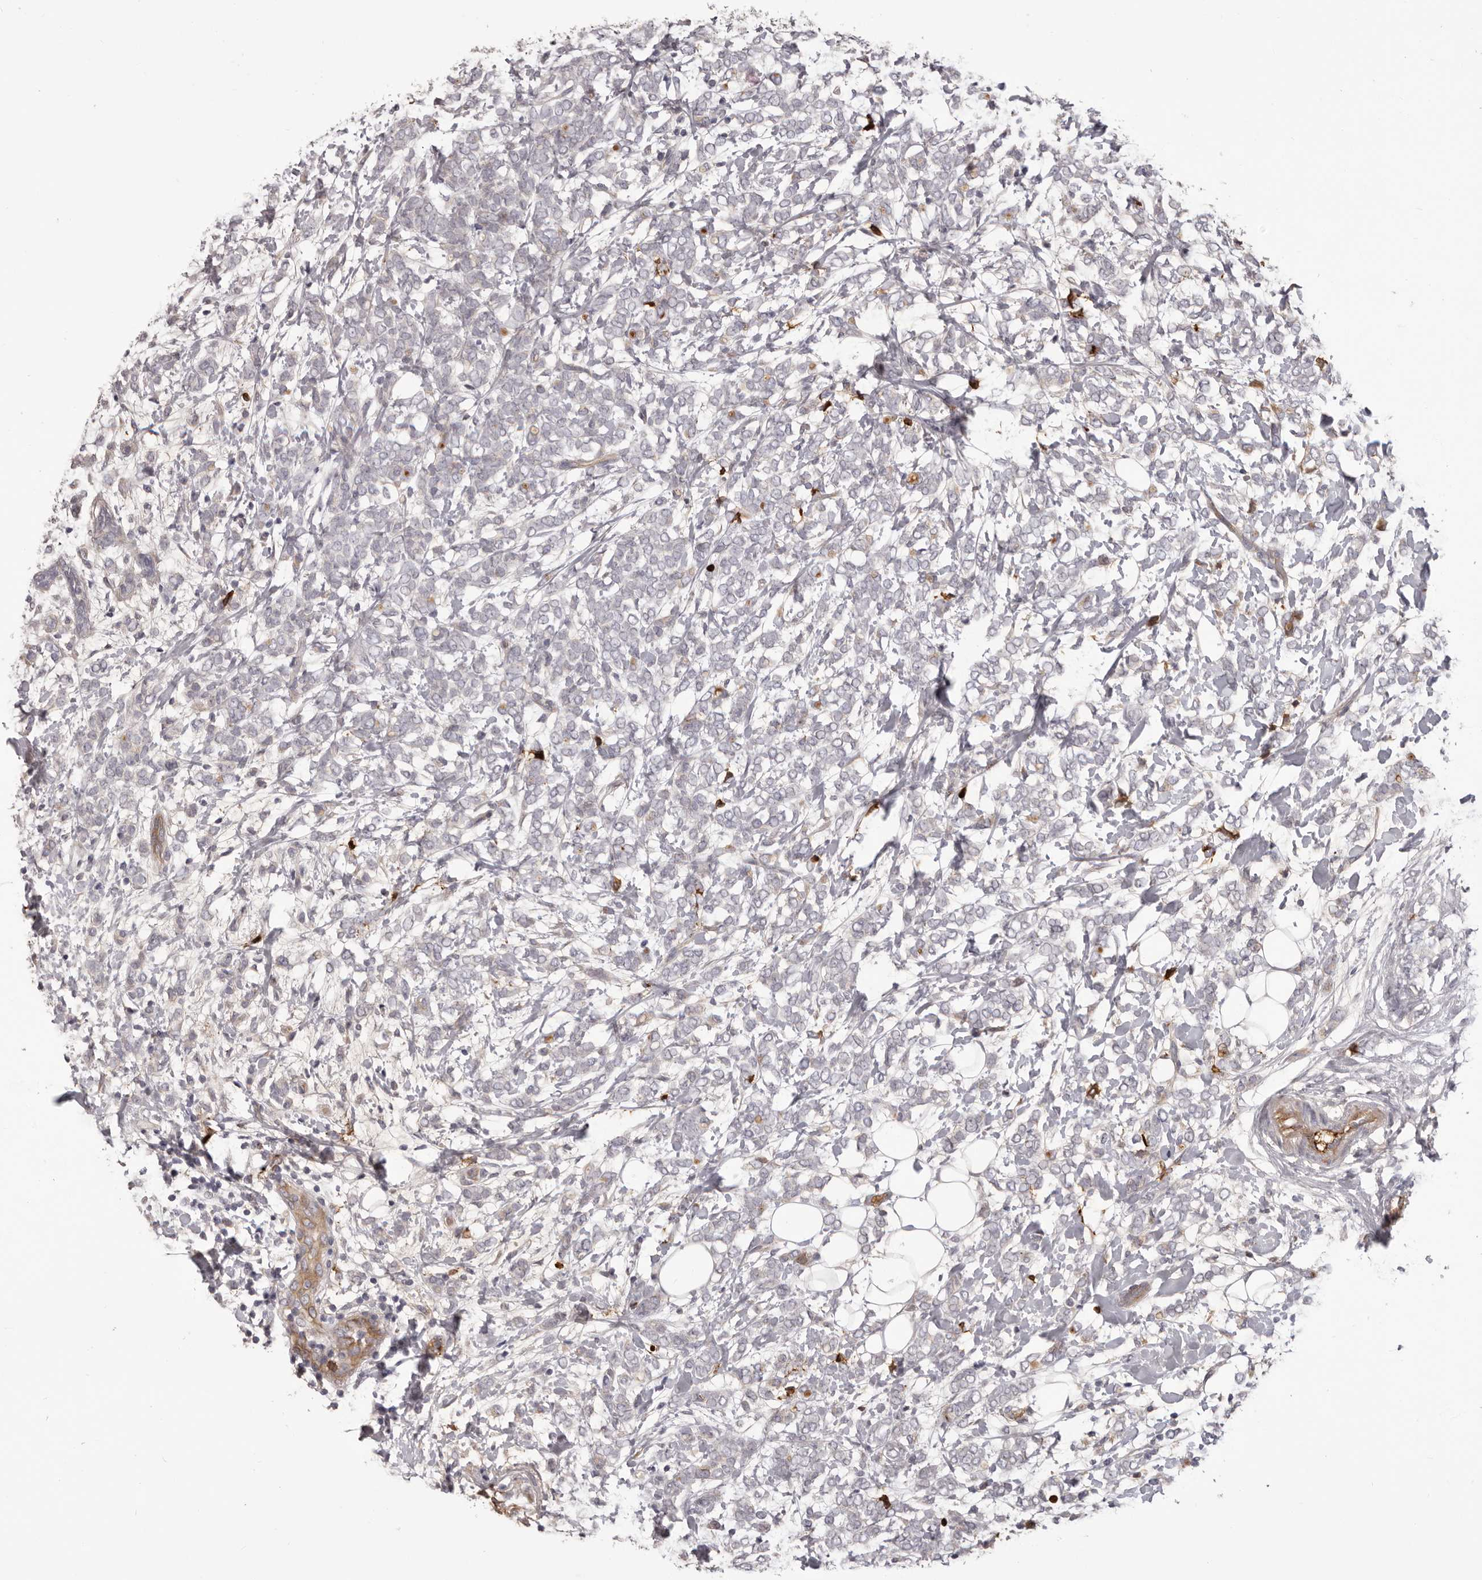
{"staining": {"intensity": "moderate", "quantity": "<25%", "location": "cytoplasmic/membranous"}, "tissue": "breast cancer", "cell_type": "Tumor cells", "image_type": "cancer", "snomed": [{"axis": "morphology", "description": "Normal tissue, NOS"}, {"axis": "morphology", "description": "Lobular carcinoma"}, {"axis": "topography", "description": "Breast"}], "caption": "Immunohistochemical staining of human lobular carcinoma (breast) exhibits low levels of moderate cytoplasmic/membranous expression in approximately <25% of tumor cells.", "gene": "OTUD3", "patient": {"sex": "female", "age": 47}}